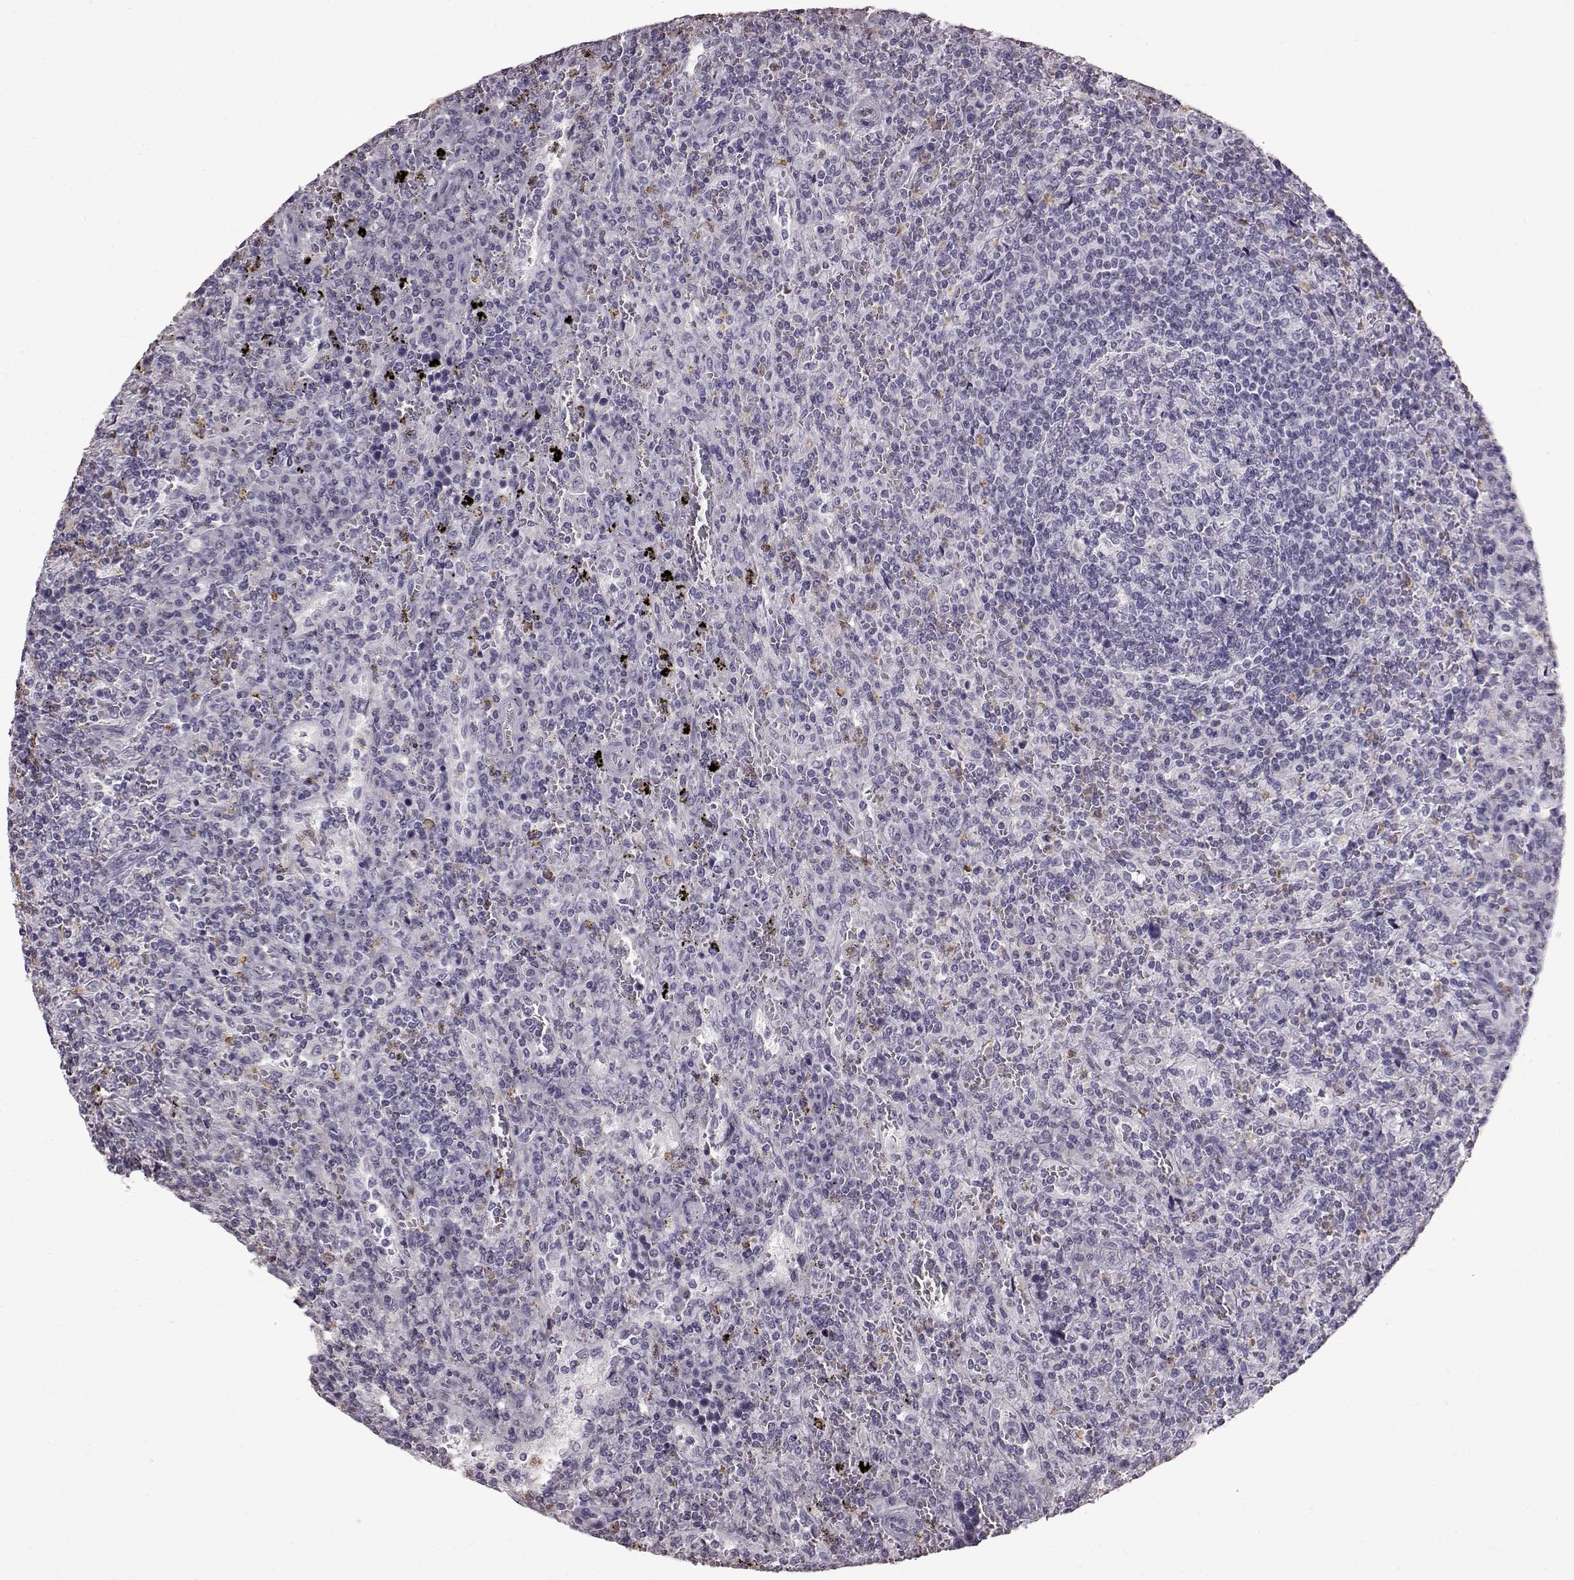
{"staining": {"intensity": "negative", "quantity": "none", "location": "none"}, "tissue": "lymphoma", "cell_type": "Tumor cells", "image_type": "cancer", "snomed": [{"axis": "morphology", "description": "Malignant lymphoma, non-Hodgkin's type, Low grade"}, {"axis": "topography", "description": "Spleen"}], "caption": "An immunohistochemistry (IHC) micrograph of malignant lymphoma, non-Hodgkin's type (low-grade) is shown. There is no staining in tumor cells of malignant lymphoma, non-Hodgkin's type (low-grade).", "gene": "FUT4", "patient": {"sex": "male", "age": 62}}